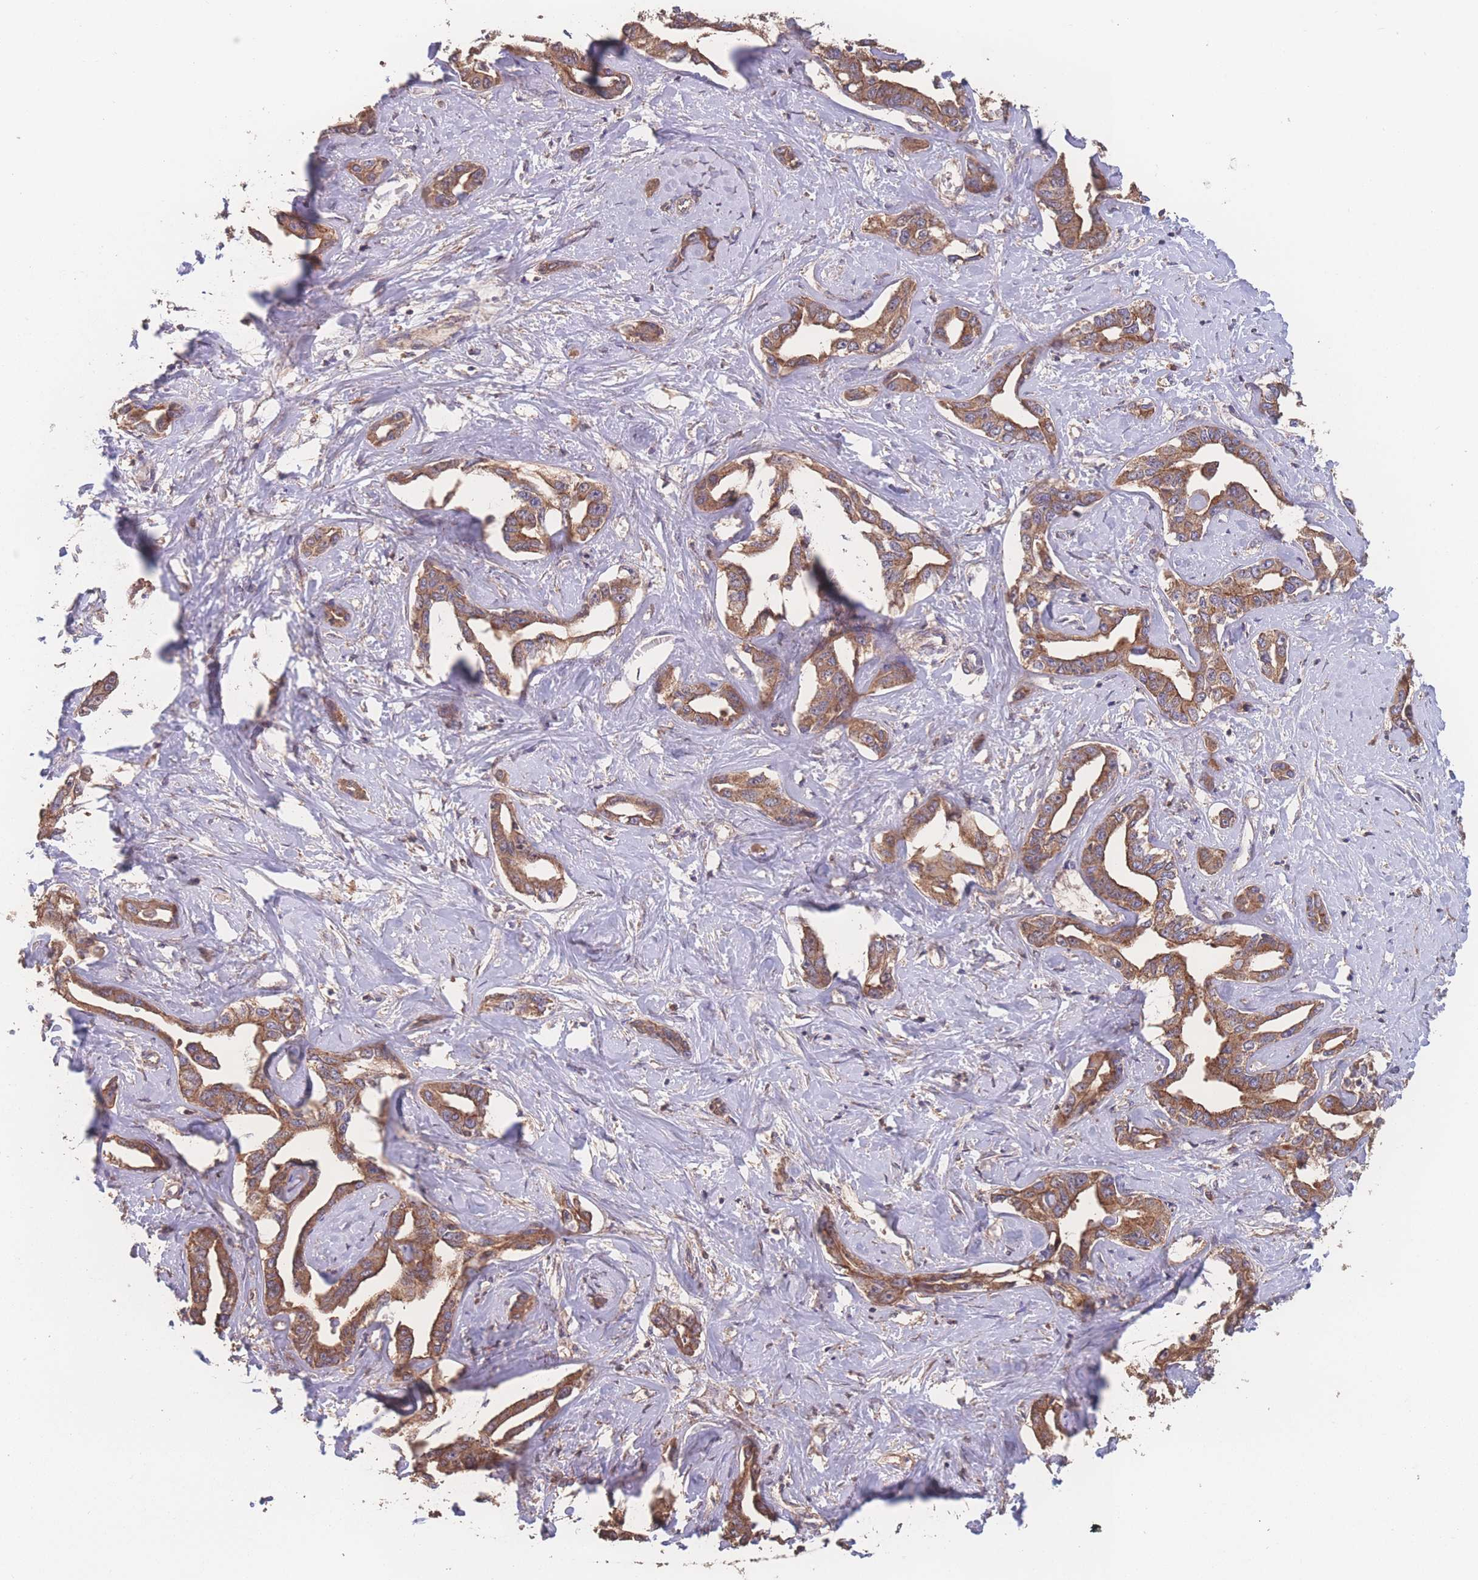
{"staining": {"intensity": "moderate", "quantity": ">75%", "location": "cytoplasmic/membranous"}, "tissue": "liver cancer", "cell_type": "Tumor cells", "image_type": "cancer", "snomed": [{"axis": "morphology", "description": "Cholangiocarcinoma"}, {"axis": "topography", "description": "Liver"}], "caption": "Immunohistochemical staining of cholangiocarcinoma (liver) exhibits moderate cytoplasmic/membranous protein expression in about >75% of tumor cells. (DAB = brown stain, brightfield microscopy at high magnification).", "gene": "ATXN10", "patient": {"sex": "male", "age": 59}}